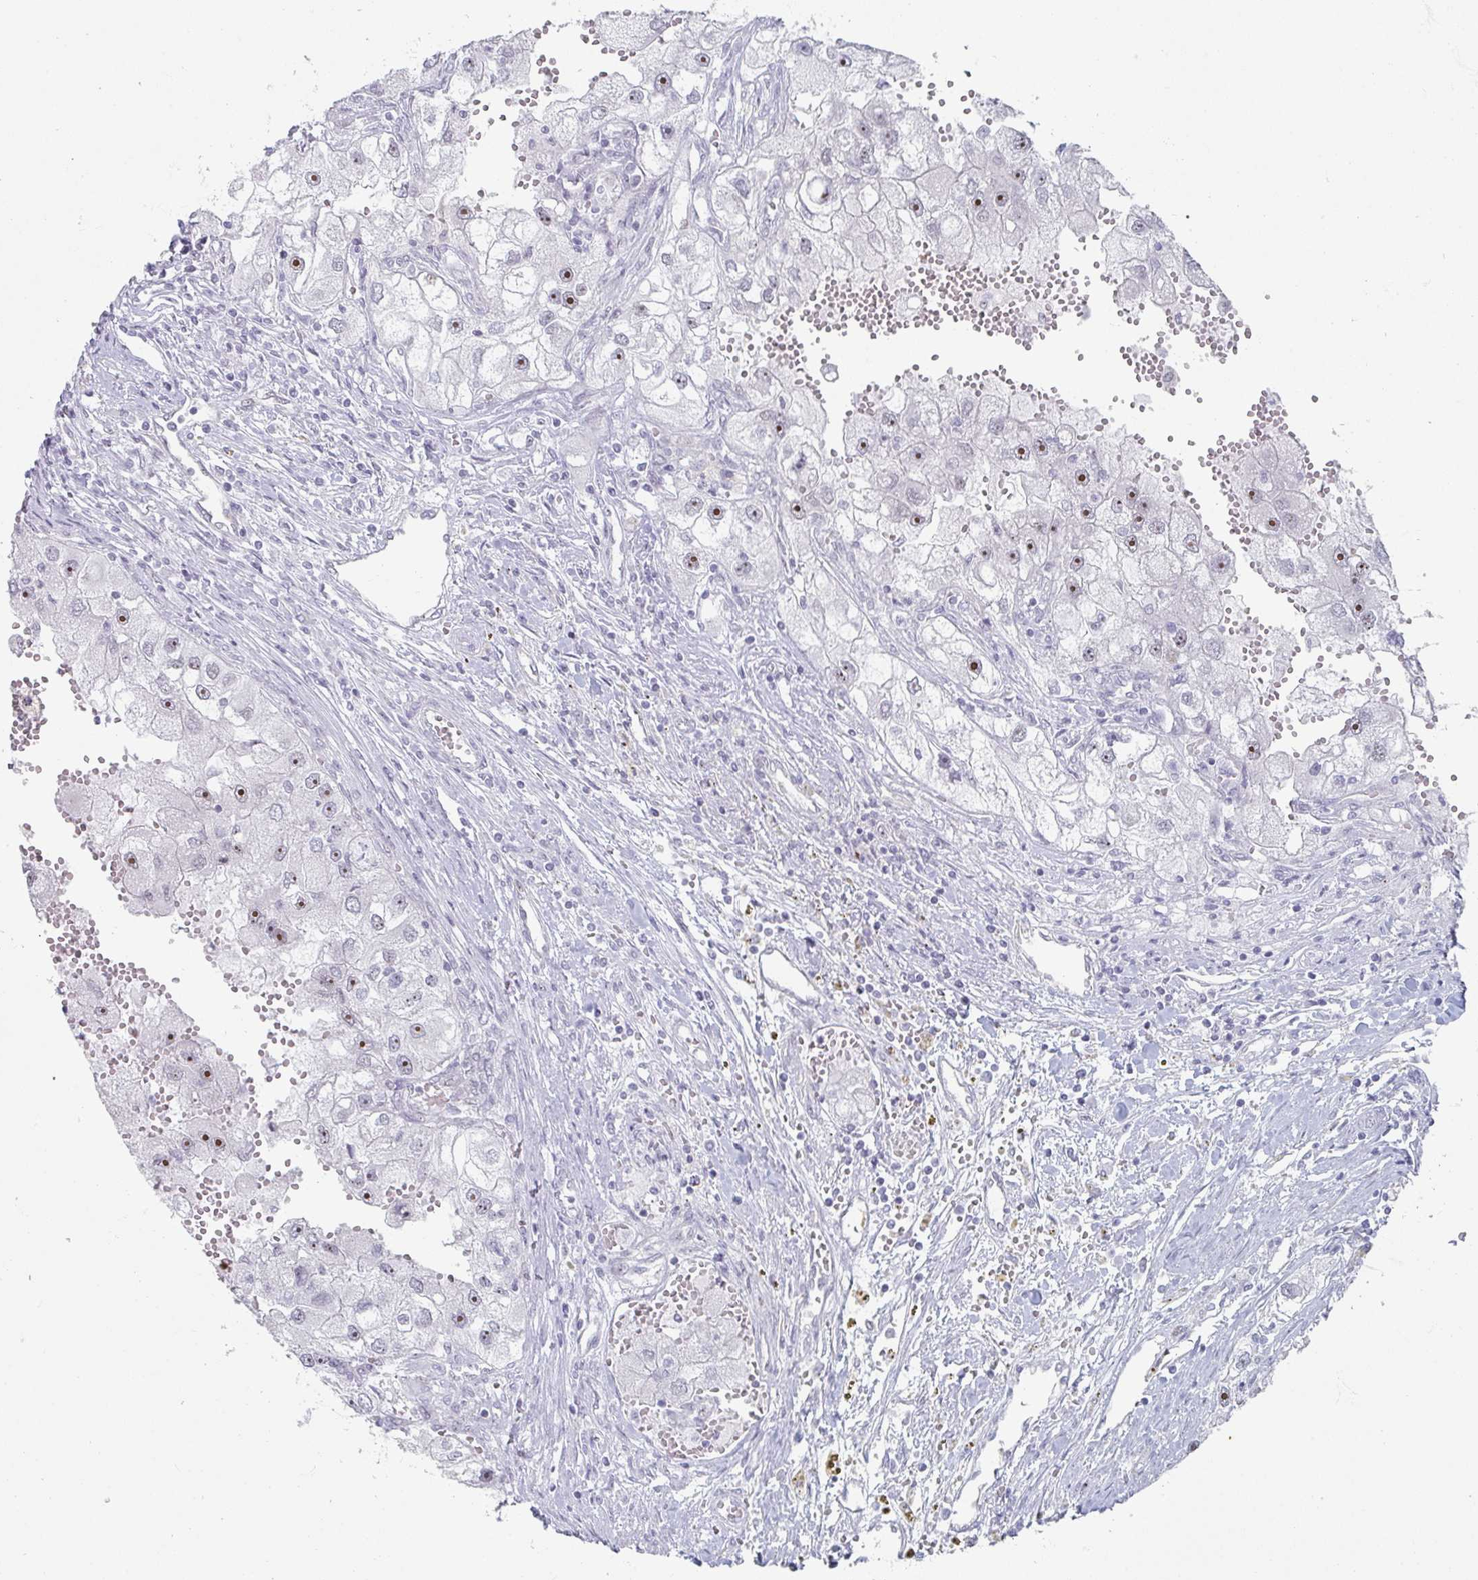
{"staining": {"intensity": "moderate", "quantity": ">75%", "location": "nuclear"}, "tissue": "renal cancer", "cell_type": "Tumor cells", "image_type": "cancer", "snomed": [{"axis": "morphology", "description": "Adenocarcinoma, NOS"}, {"axis": "topography", "description": "Kidney"}], "caption": "Immunohistochemistry (DAB (3,3'-diaminobenzidine)) staining of renal adenocarcinoma shows moderate nuclear protein positivity in about >75% of tumor cells. The staining was performed using DAB to visualize the protein expression in brown, while the nuclei were stained in blue with hematoxylin (Magnification: 20x).", "gene": "POU2AF2", "patient": {"sex": "male", "age": 63}}